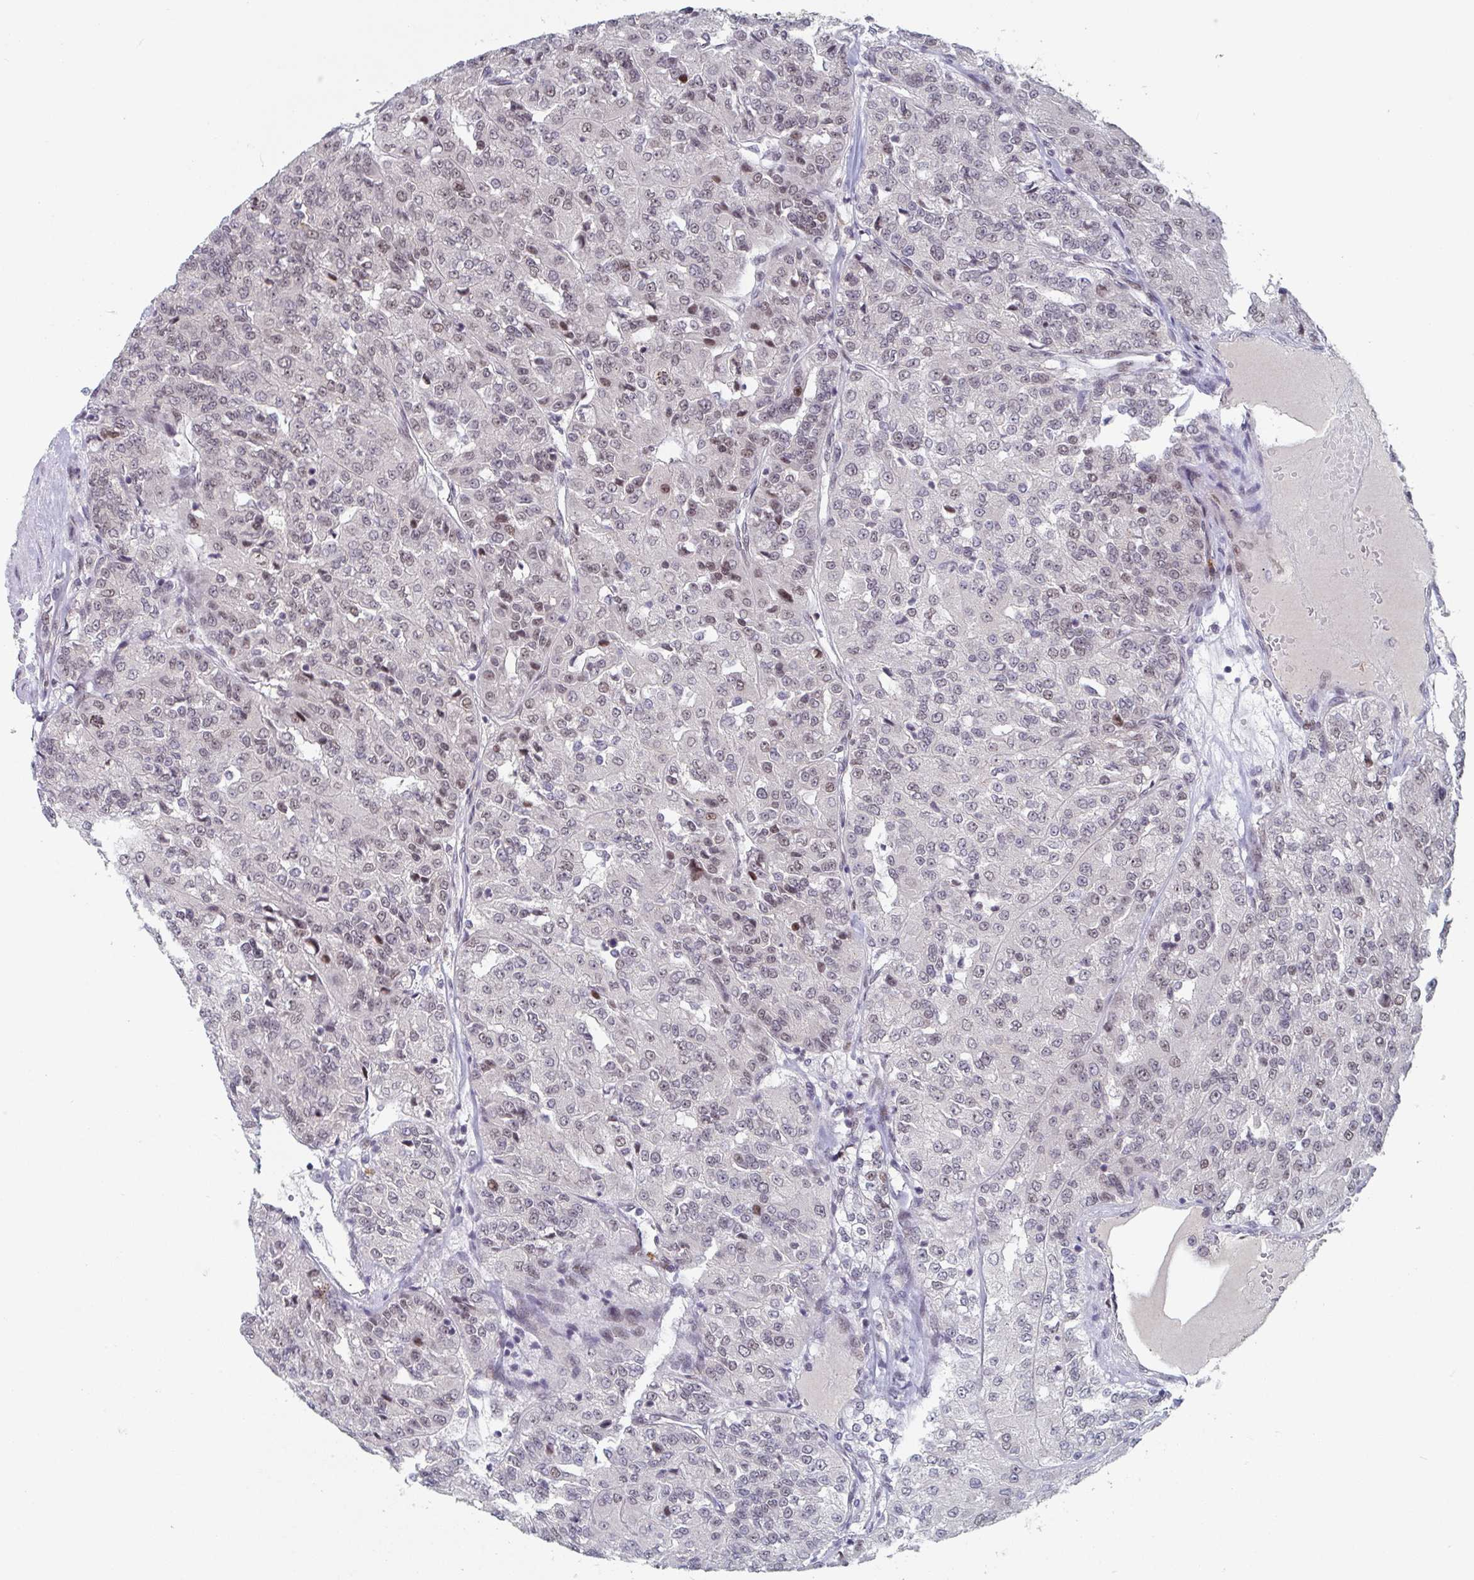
{"staining": {"intensity": "moderate", "quantity": "<25%", "location": "nuclear"}, "tissue": "renal cancer", "cell_type": "Tumor cells", "image_type": "cancer", "snomed": [{"axis": "morphology", "description": "Adenocarcinoma, NOS"}, {"axis": "topography", "description": "Kidney"}], "caption": "Moderate nuclear staining for a protein is present in approximately <25% of tumor cells of renal cancer using immunohistochemistry (IHC).", "gene": "RNF212", "patient": {"sex": "female", "age": 63}}